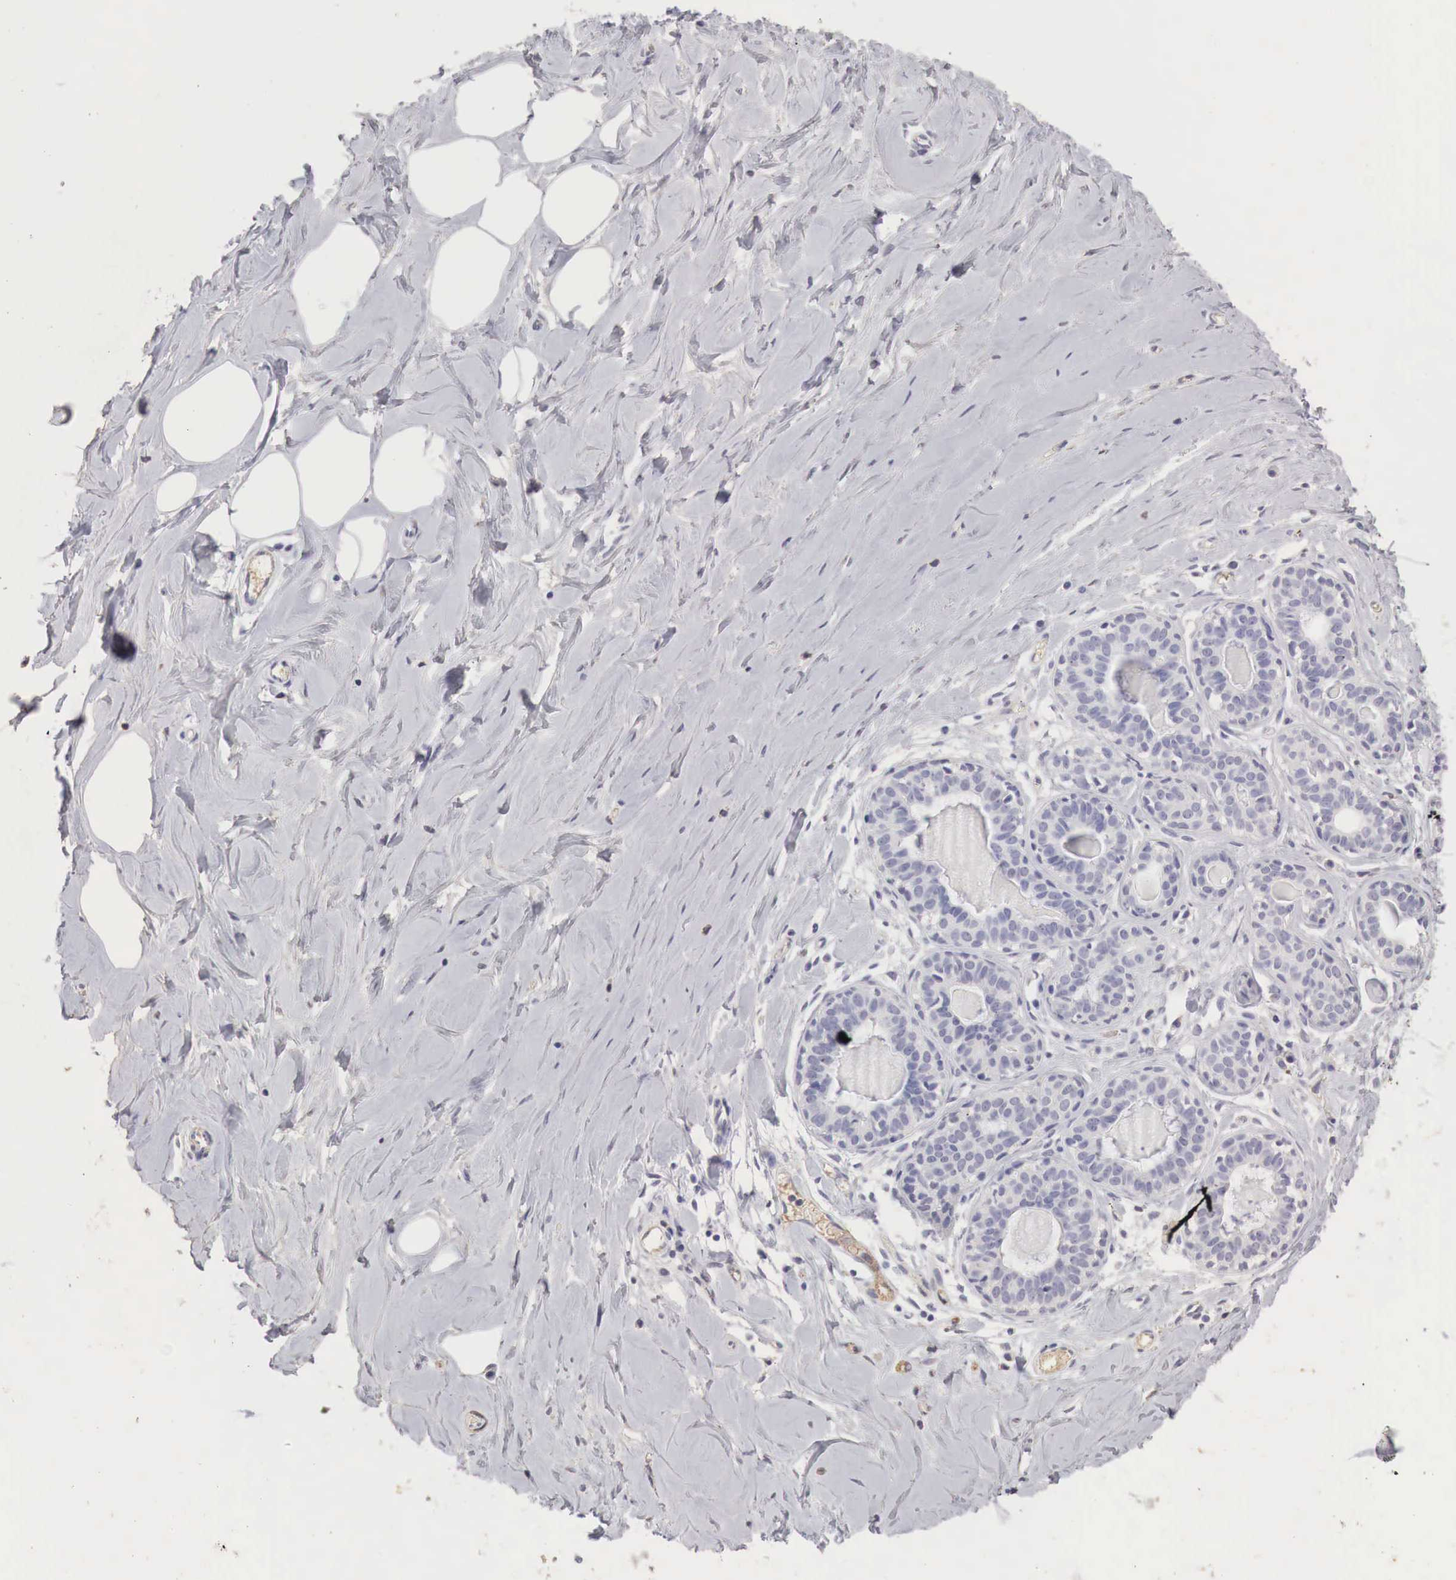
{"staining": {"intensity": "negative", "quantity": "none", "location": "none"}, "tissue": "breast", "cell_type": "Adipocytes", "image_type": "normal", "snomed": [{"axis": "morphology", "description": "Normal tissue, NOS"}, {"axis": "topography", "description": "Breast"}], "caption": "The photomicrograph reveals no significant positivity in adipocytes of breast. (Stains: DAB (3,3'-diaminobenzidine) immunohistochemistry with hematoxylin counter stain, Microscopy: brightfield microscopy at high magnification).", "gene": "OTC", "patient": {"sex": "female", "age": 44}}